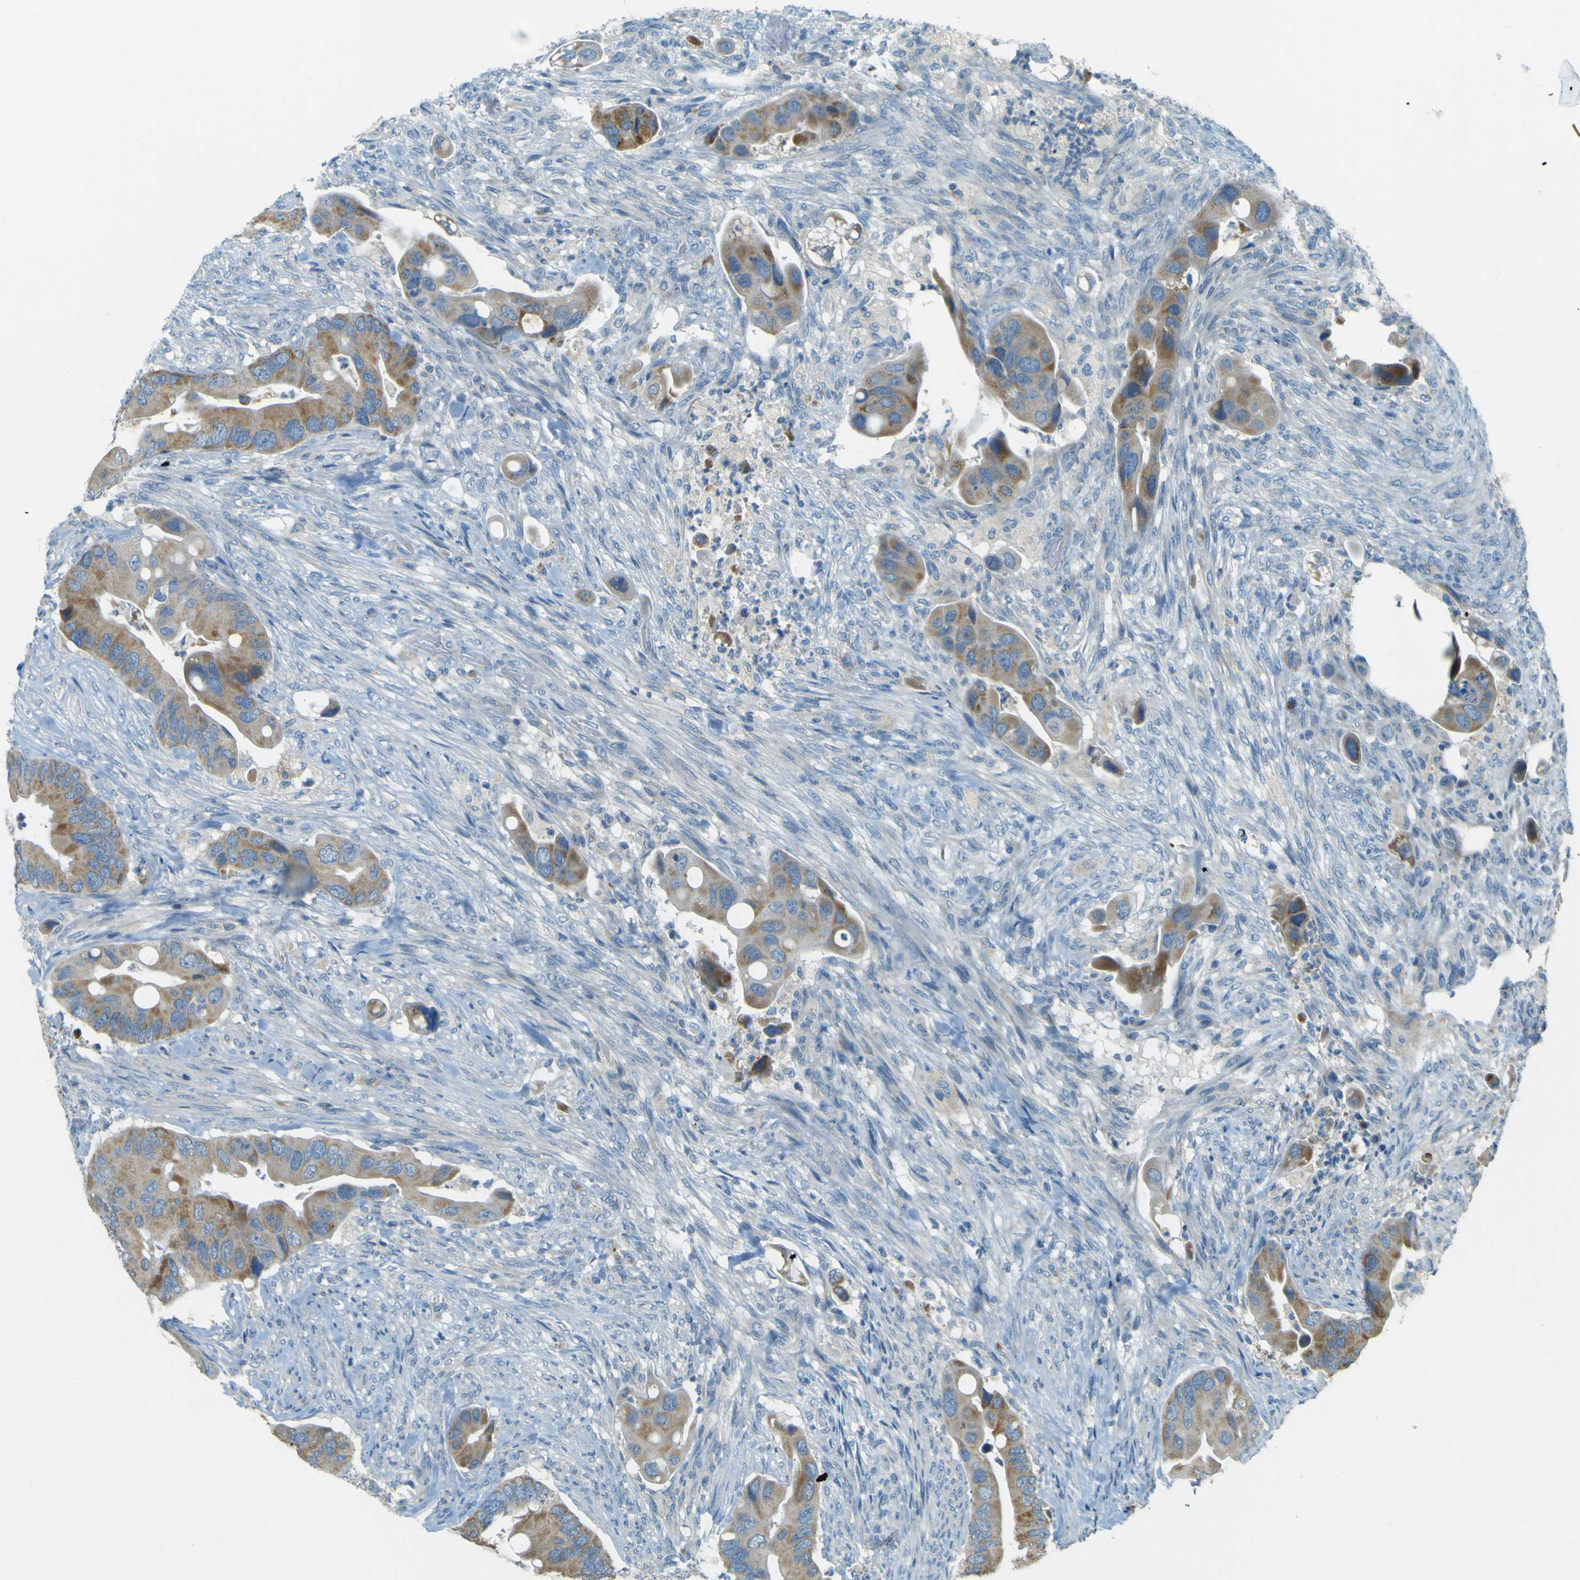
{"staining": {"intensity": "moderate", "quantity": ">75%", "location": "cytoplasmic/membranous"}, "tissue": "colorectal cancer", "cell_type": "Tumor cells", "image_type": "cancer", "snomed": [{"axis": "morphology", "description": "Adenocarcinoma, NOS"}, {"axis": "topography", "description": "Colon"}], "caption": "High-power microscopy captured an immunohistochemistry (IHC) micrograph of adenocarcinoma (colorectal), revealing moderate cytoplasmic/membranous staining in about >75% of tumor cells.", "gene": "FKTN", "patient": {"sex": "female", "age": 86}}